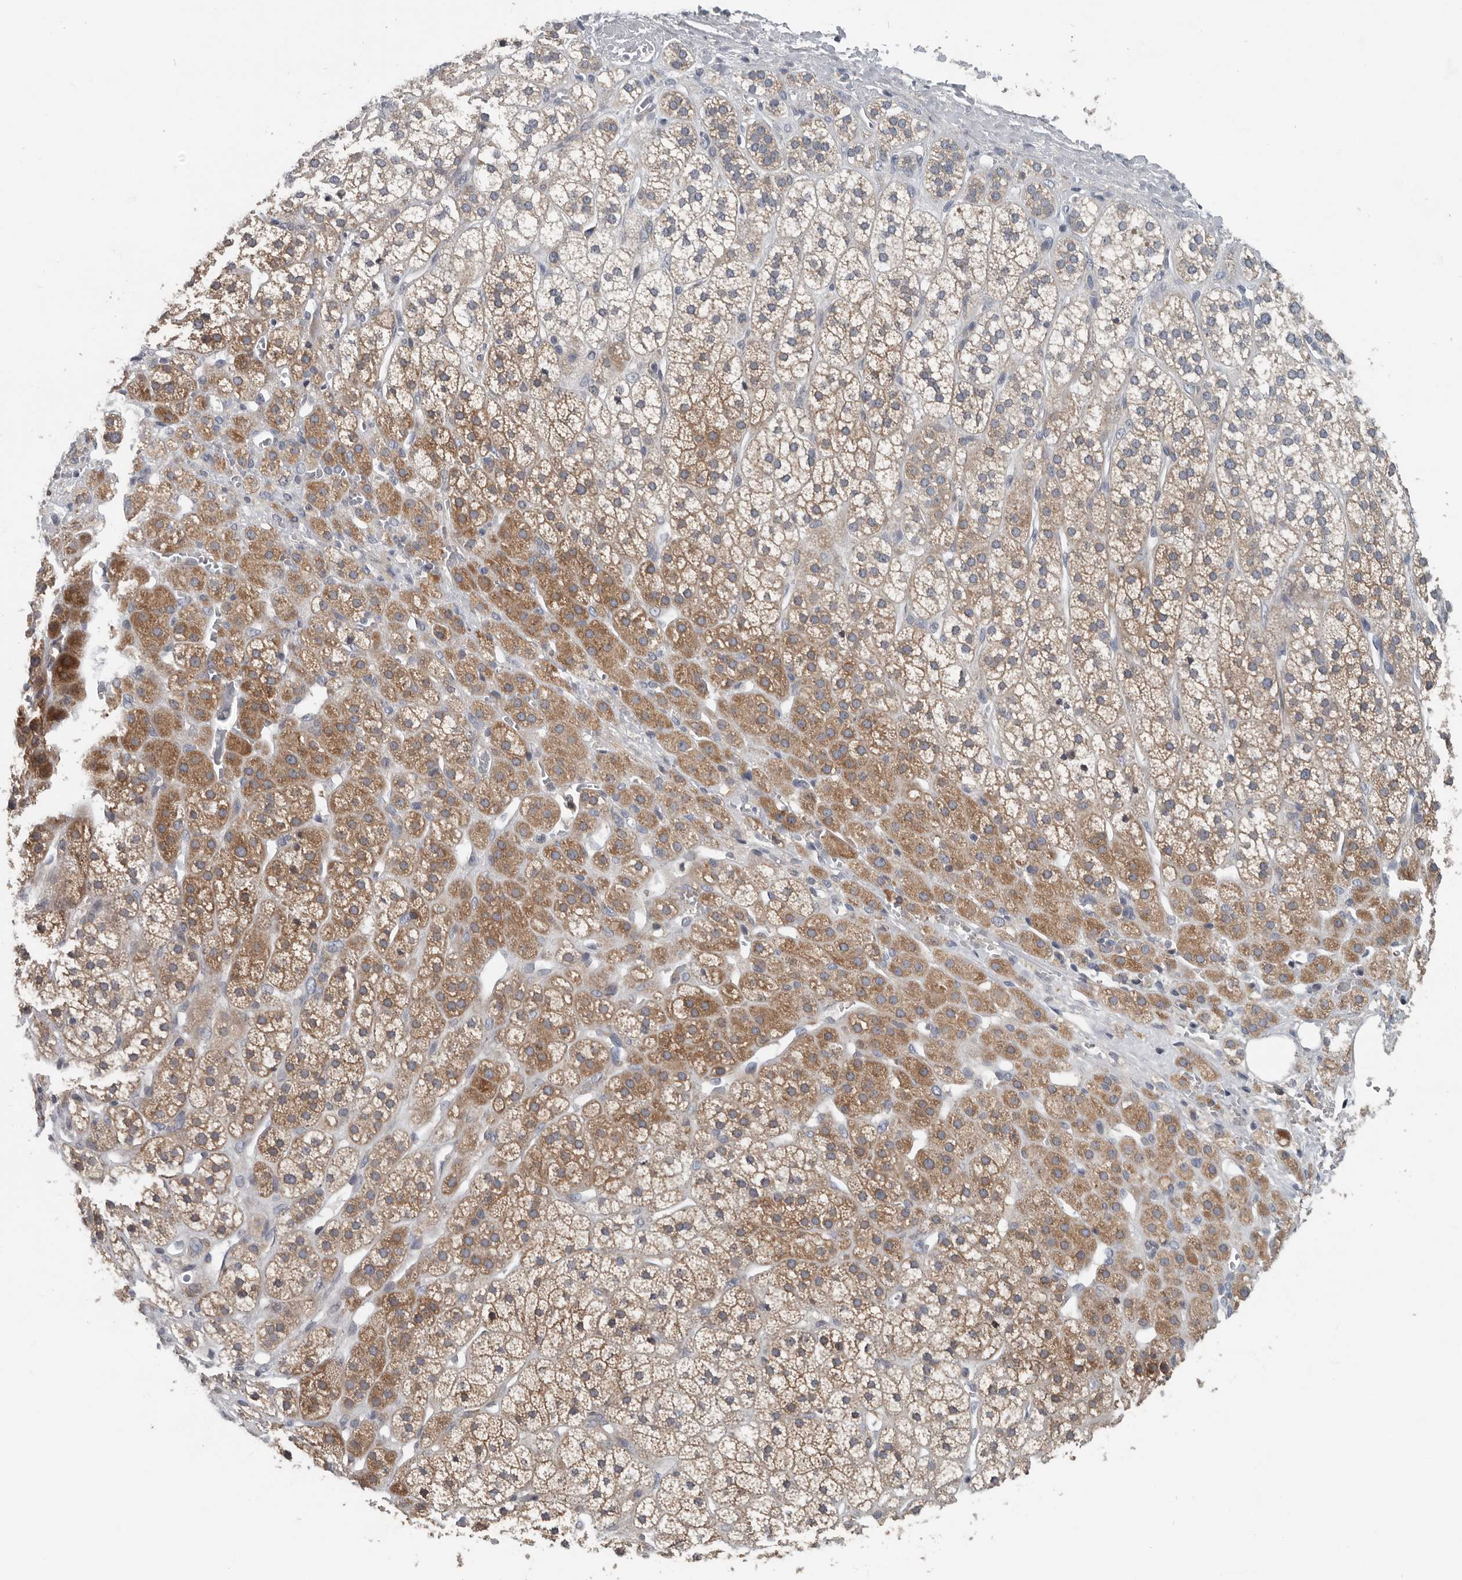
{"staining": {"intensity": "moderate", "quantity": ">75%", "location": "cytoplasmic/membranous"}, "tissue": "adrenal gland", "cell_type": "Glandular cells", "image_type": "normal", "snomed": [{"axis": "morphology", "description": "Normal tissue, NOS"}, {"axis": "topography", "description": "Adrenal gland"}], "caption": "IHC micrograph of unremarkable adrenal gland stained for a protein (brown), which exhibits medium levels of moderate cytoplasmic/membranous positivity in about >75% of glandular cells.", "gene": "TMEM199", "patient": {"sex": "male", "age": 56}}